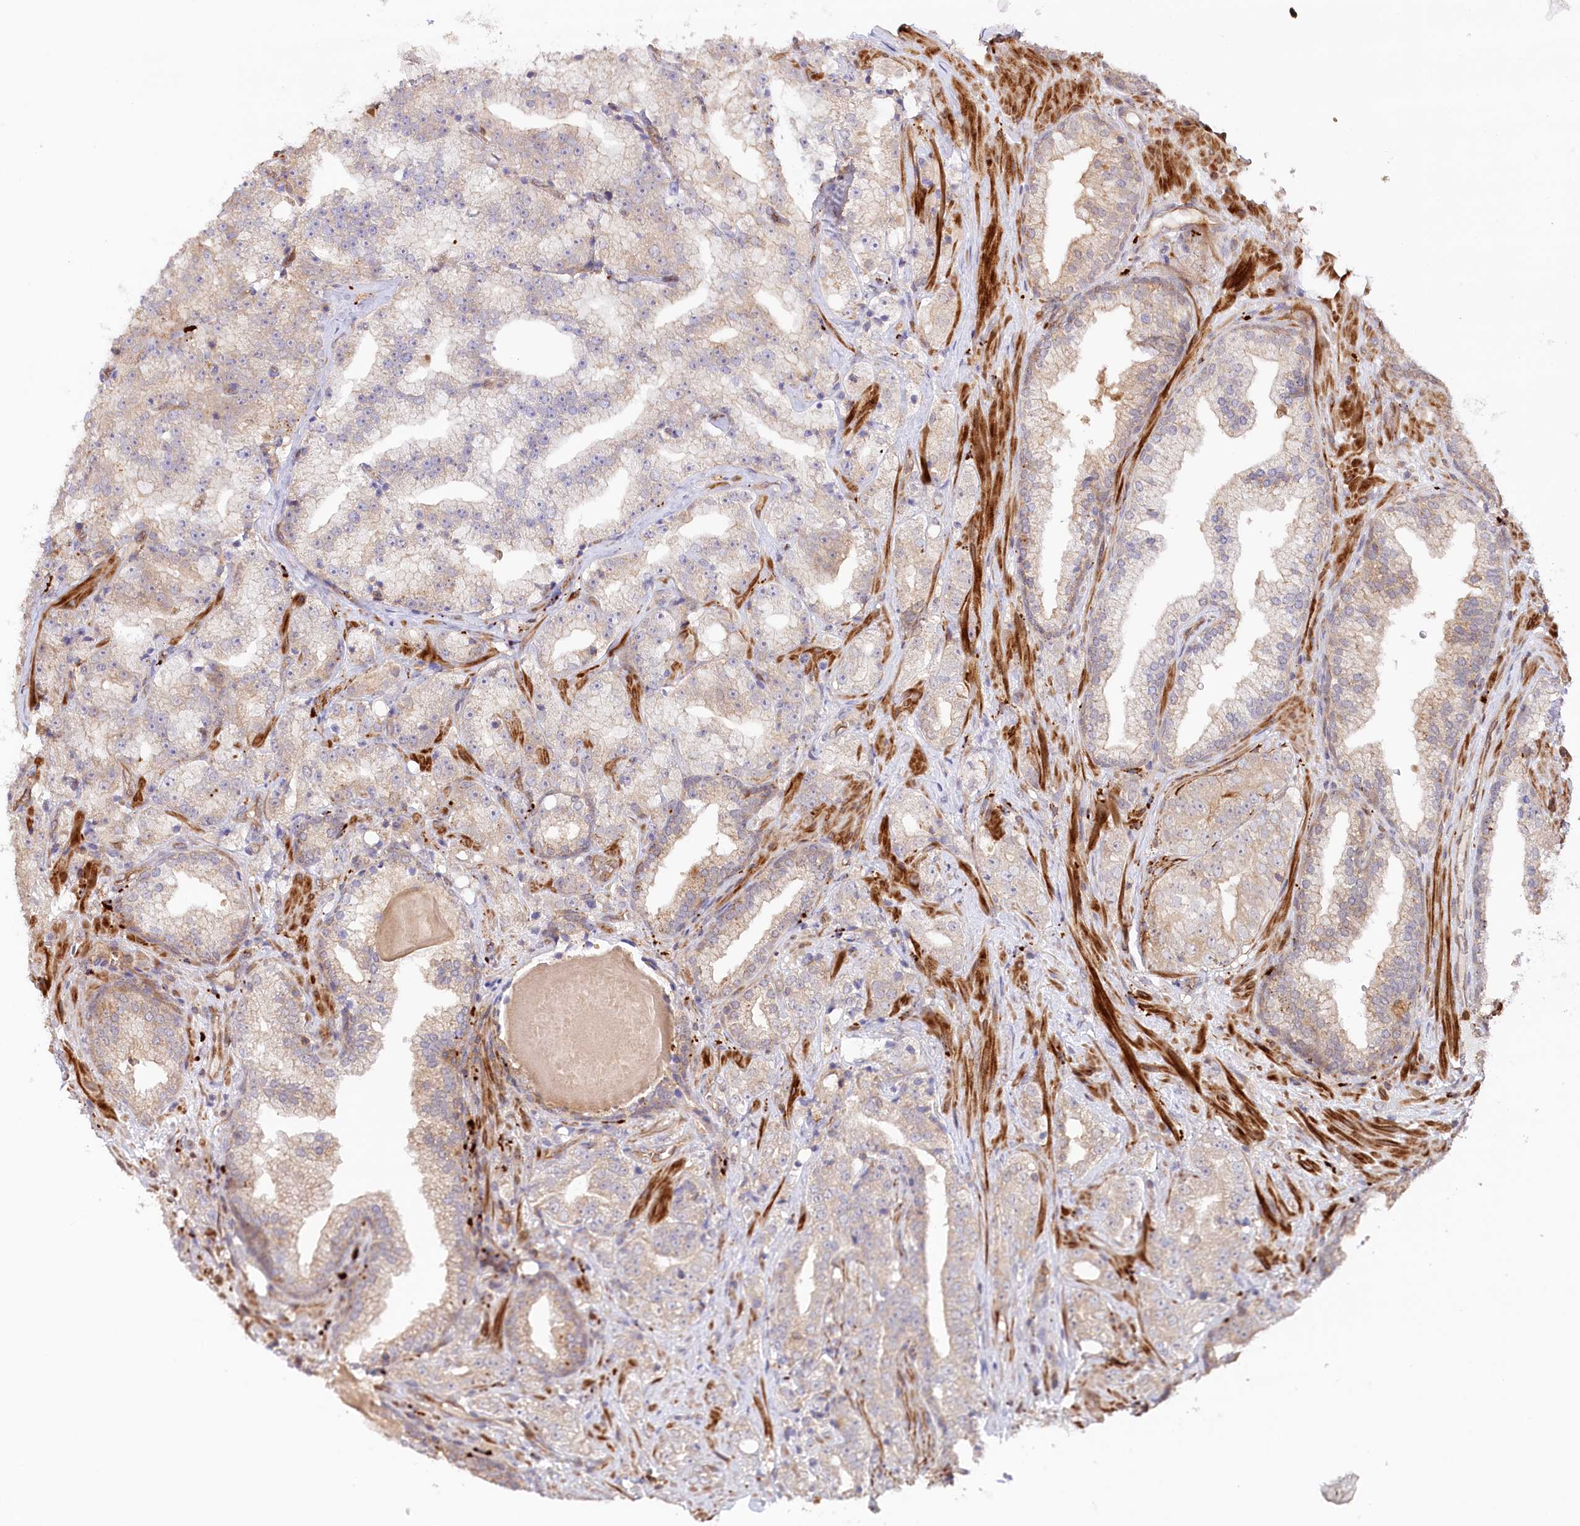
{"staining": {"intensity": "weak", "quantity": "<25%", "location": "cytoplasmic/membranous"}, "tissue": "prostate cancer", "cell_type": "Tumor cells", "image_type": "cancer", "snomed": [{"axis": "morphology", "description": "Adenocarcinoma, High grade"}, {"axis": "topography", "description": "Prostate"}], "caption": "A histopathology image of human prostate cancer is negative for staining in tumor cells.", "gene": "GBE1", "patient": {"sex": "male", "age": 64}}